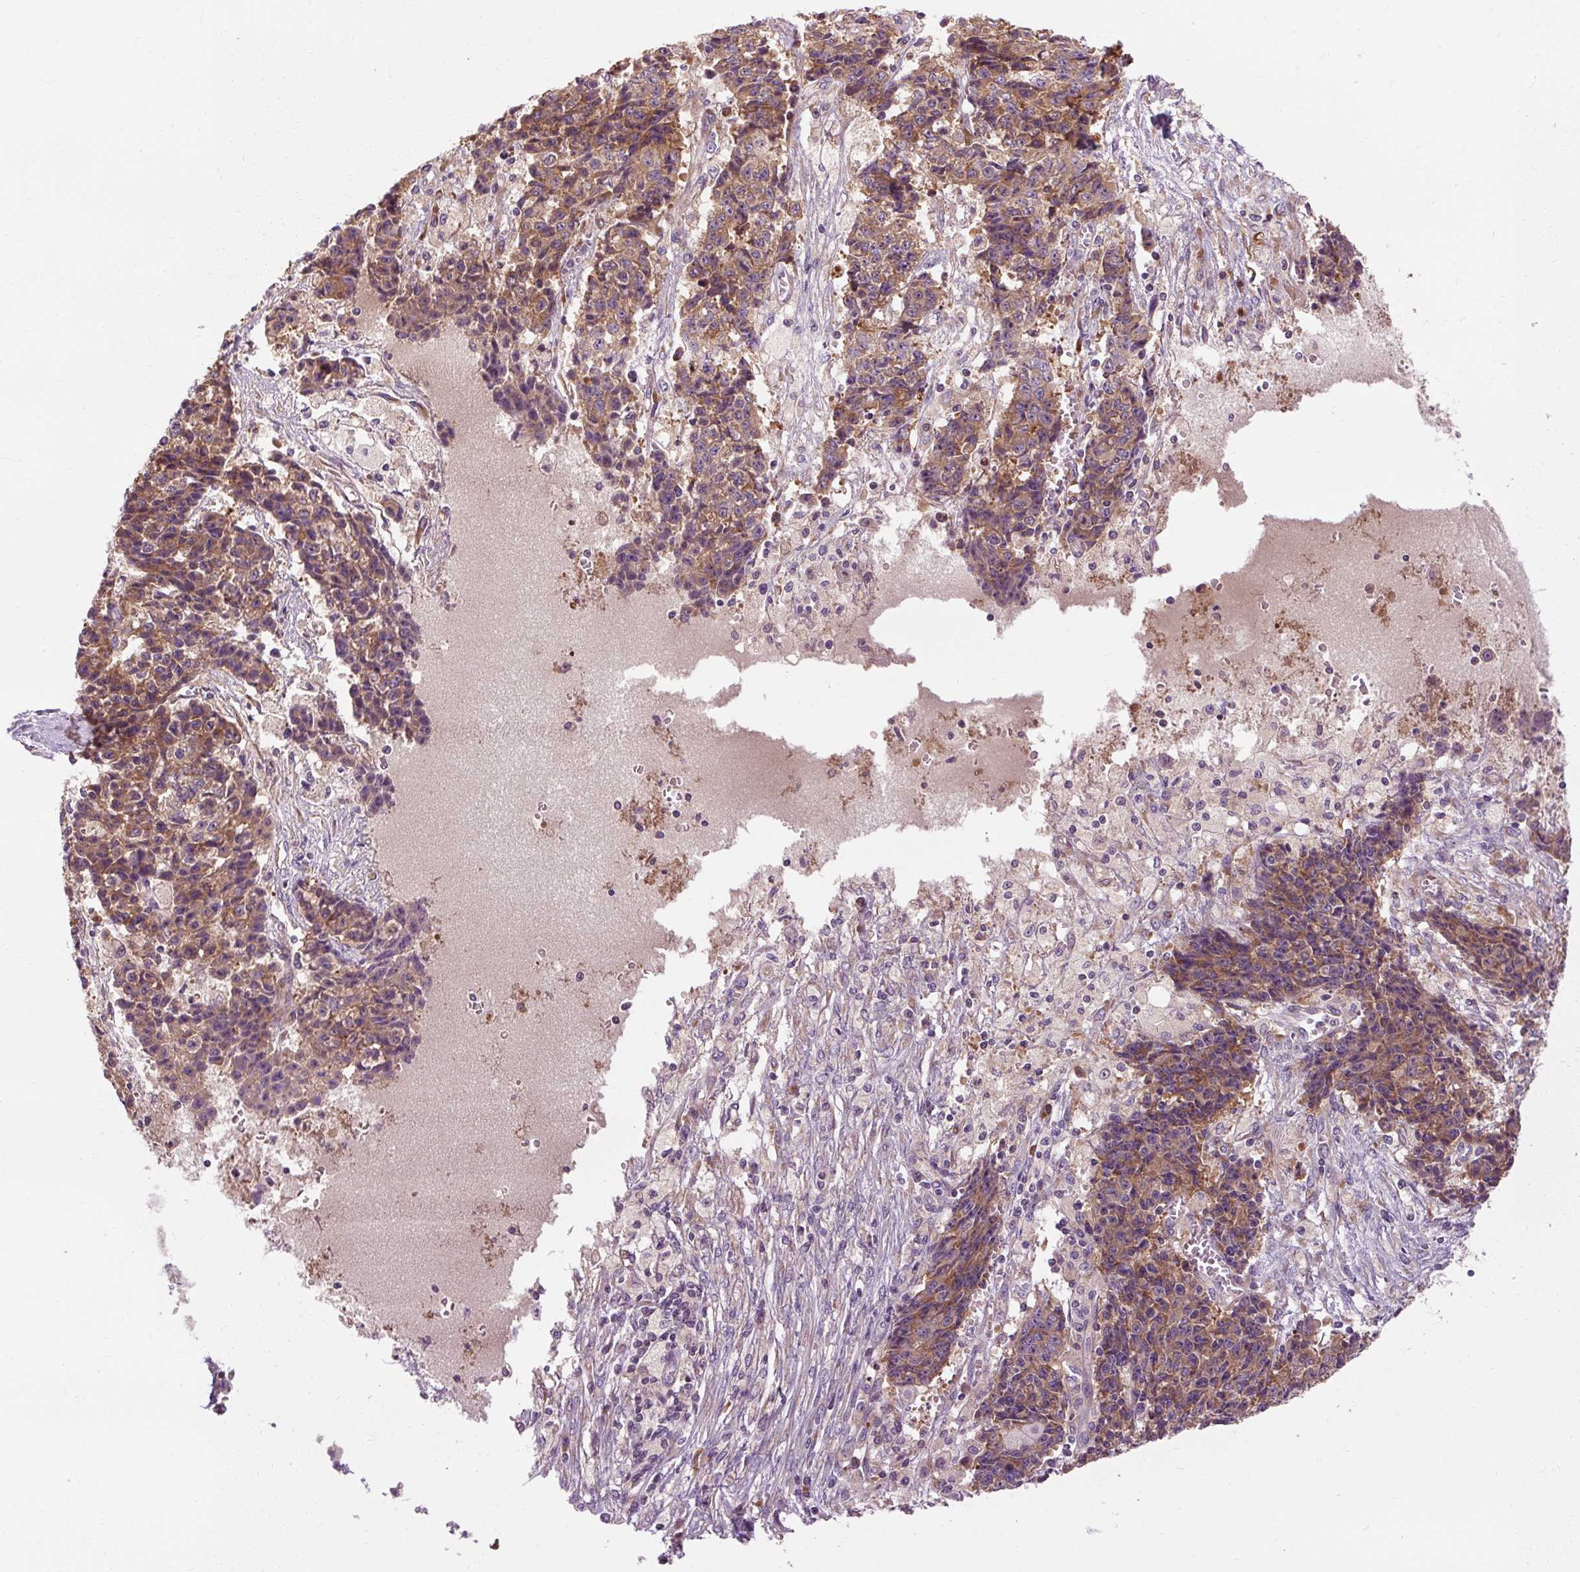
{"staining": {"intensity": "moderate", "quantity": ">75%", "location": "cytoplasmic/membranous"}, "tissue": "ovarian cancer", "cell_type": "Tumor cells", "image_type": "cancer", "snomed": [{"axis": "morphology", "description": "Carcinoma, endometroid"}, {"axis": "topography", "description": "Ovary"}], "caption": "Tumor cells exhibit moderate cytoplasmic/membranous positivity in about >75% of cells in ovarian cancer. The staining was performed using DAB to visualize the protein expression in brown, while the nuclei were stained in blue with hematoxylin (Magnification: 20x).", "gene": "PRSS48", "patient": {"sex": "female", "age": 42}}